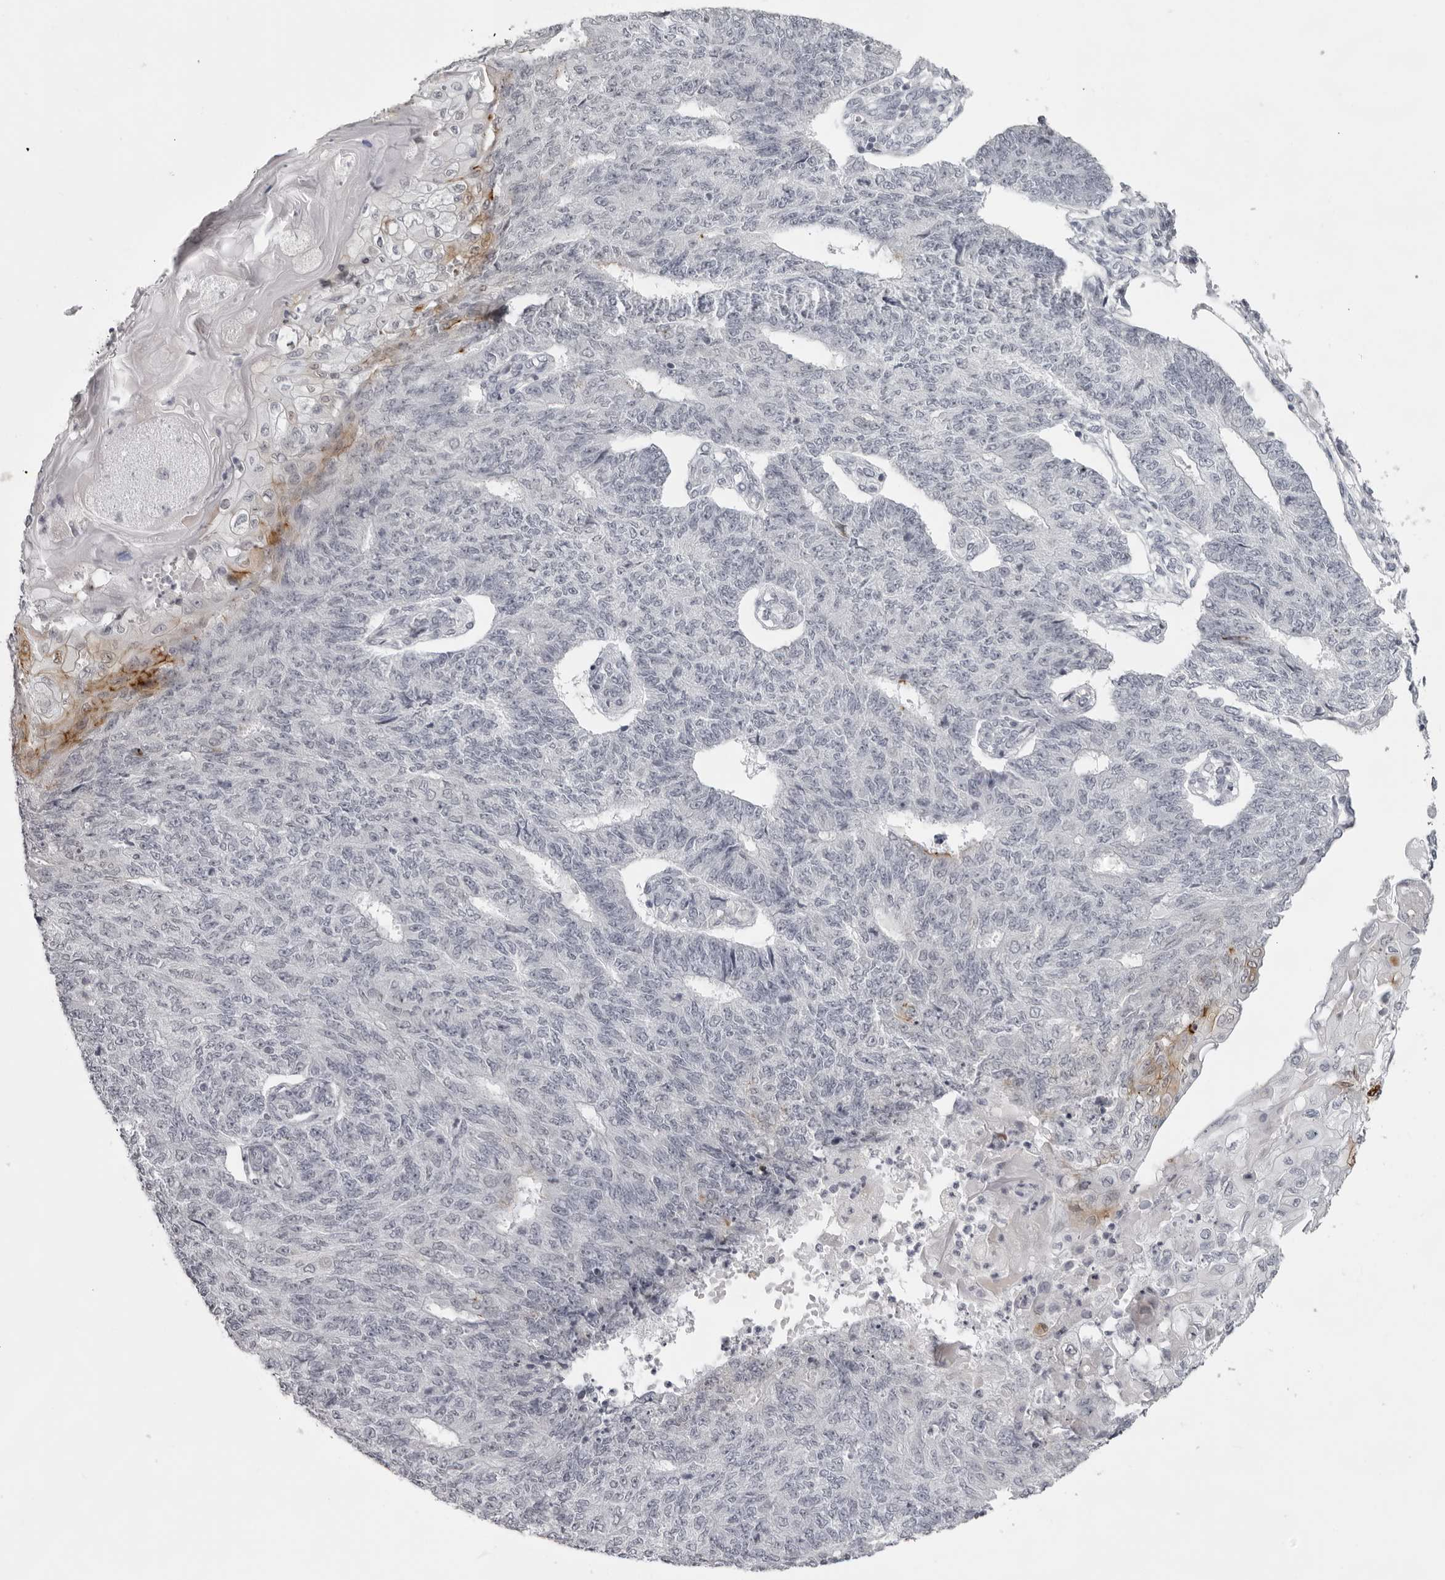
{"staining": {"intensity": "moderate", "quantity": "<25%", "location": "cytoplasmic/membranous"}, "tissue": "endometrial cancer", "cell_type": "Tumor cells", "image_type": "cancer", "snomed": [{"axis": "morphology", "description": "Adenocarcinoma, NOS"}, {"axis": "topography", "description": "Endometrium"}], "caption": "This micrograph exhibits endometrial cancer (adenocarcinoma) stained with immunohistochemistry to label a protein in brown. The cytoplasmic/membranous of tumor cells show moderate positivity for the protein. Nuclei are counter-stained blue.", "gene": "NUDT18", "patient": {"sex": "female", "age": 32}}